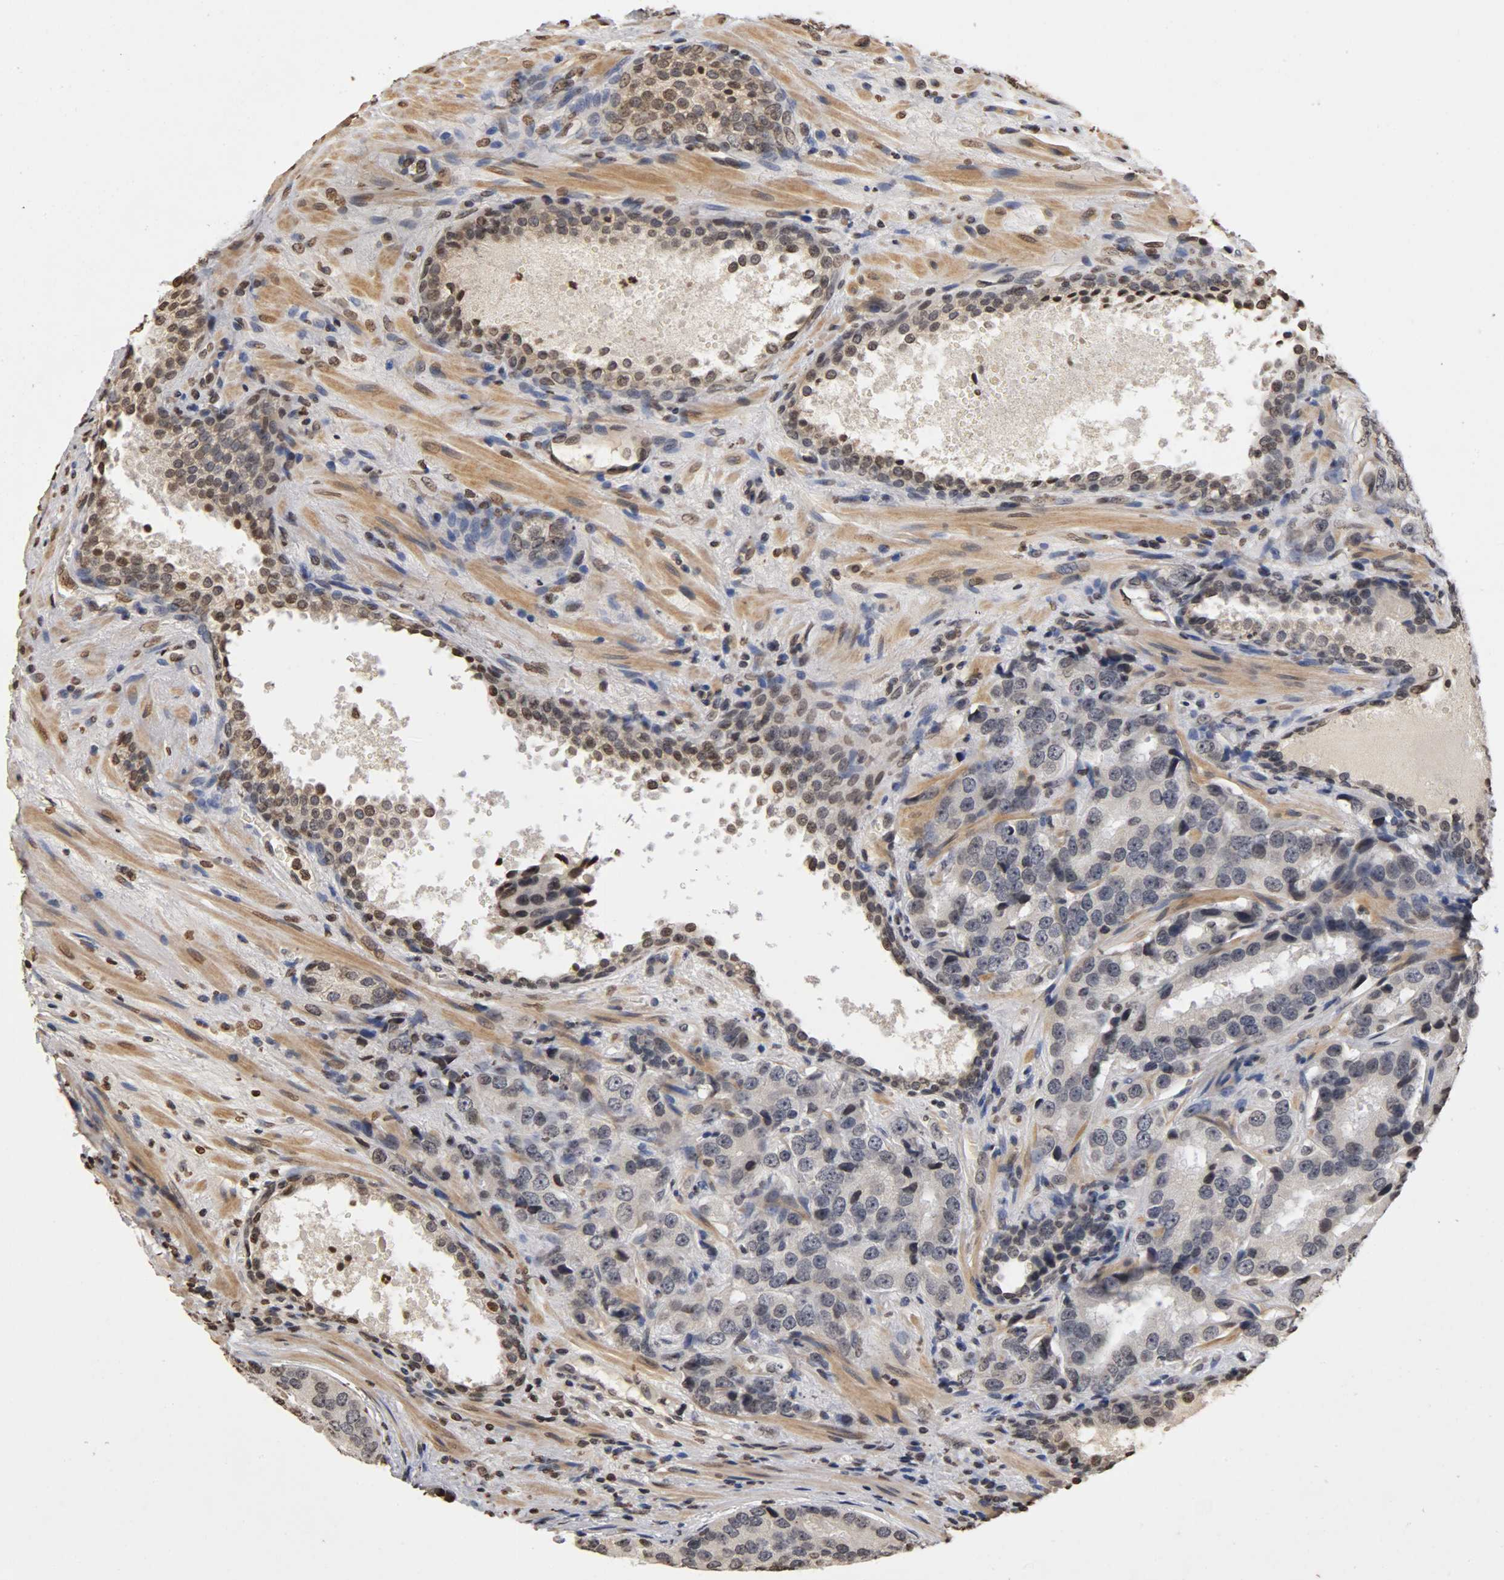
{"staining": {"intensity": "weak", "quantity": "<25%", "location": "nuclear"}, "tissue": "prostate cancer", "cell_type": "Tumor cells", "image_type": "cancer", "snomed": [{"axis": "morphology", "description": "Adenocarcinoma, High grade"}, {"axis": "topography", "description": "Prostate"}], "caption": "DAB immunohistochemical staining of human adenocarcinoma (high-grade) (prostate) exhibits no significant expression in tumor cells. (DAB (3,3'-diaminobenzidine) immunohistochemistry with hematoxylin counter stain).", "gene": "ERCC2", "patient": {"sex": "male", "age": 58}}